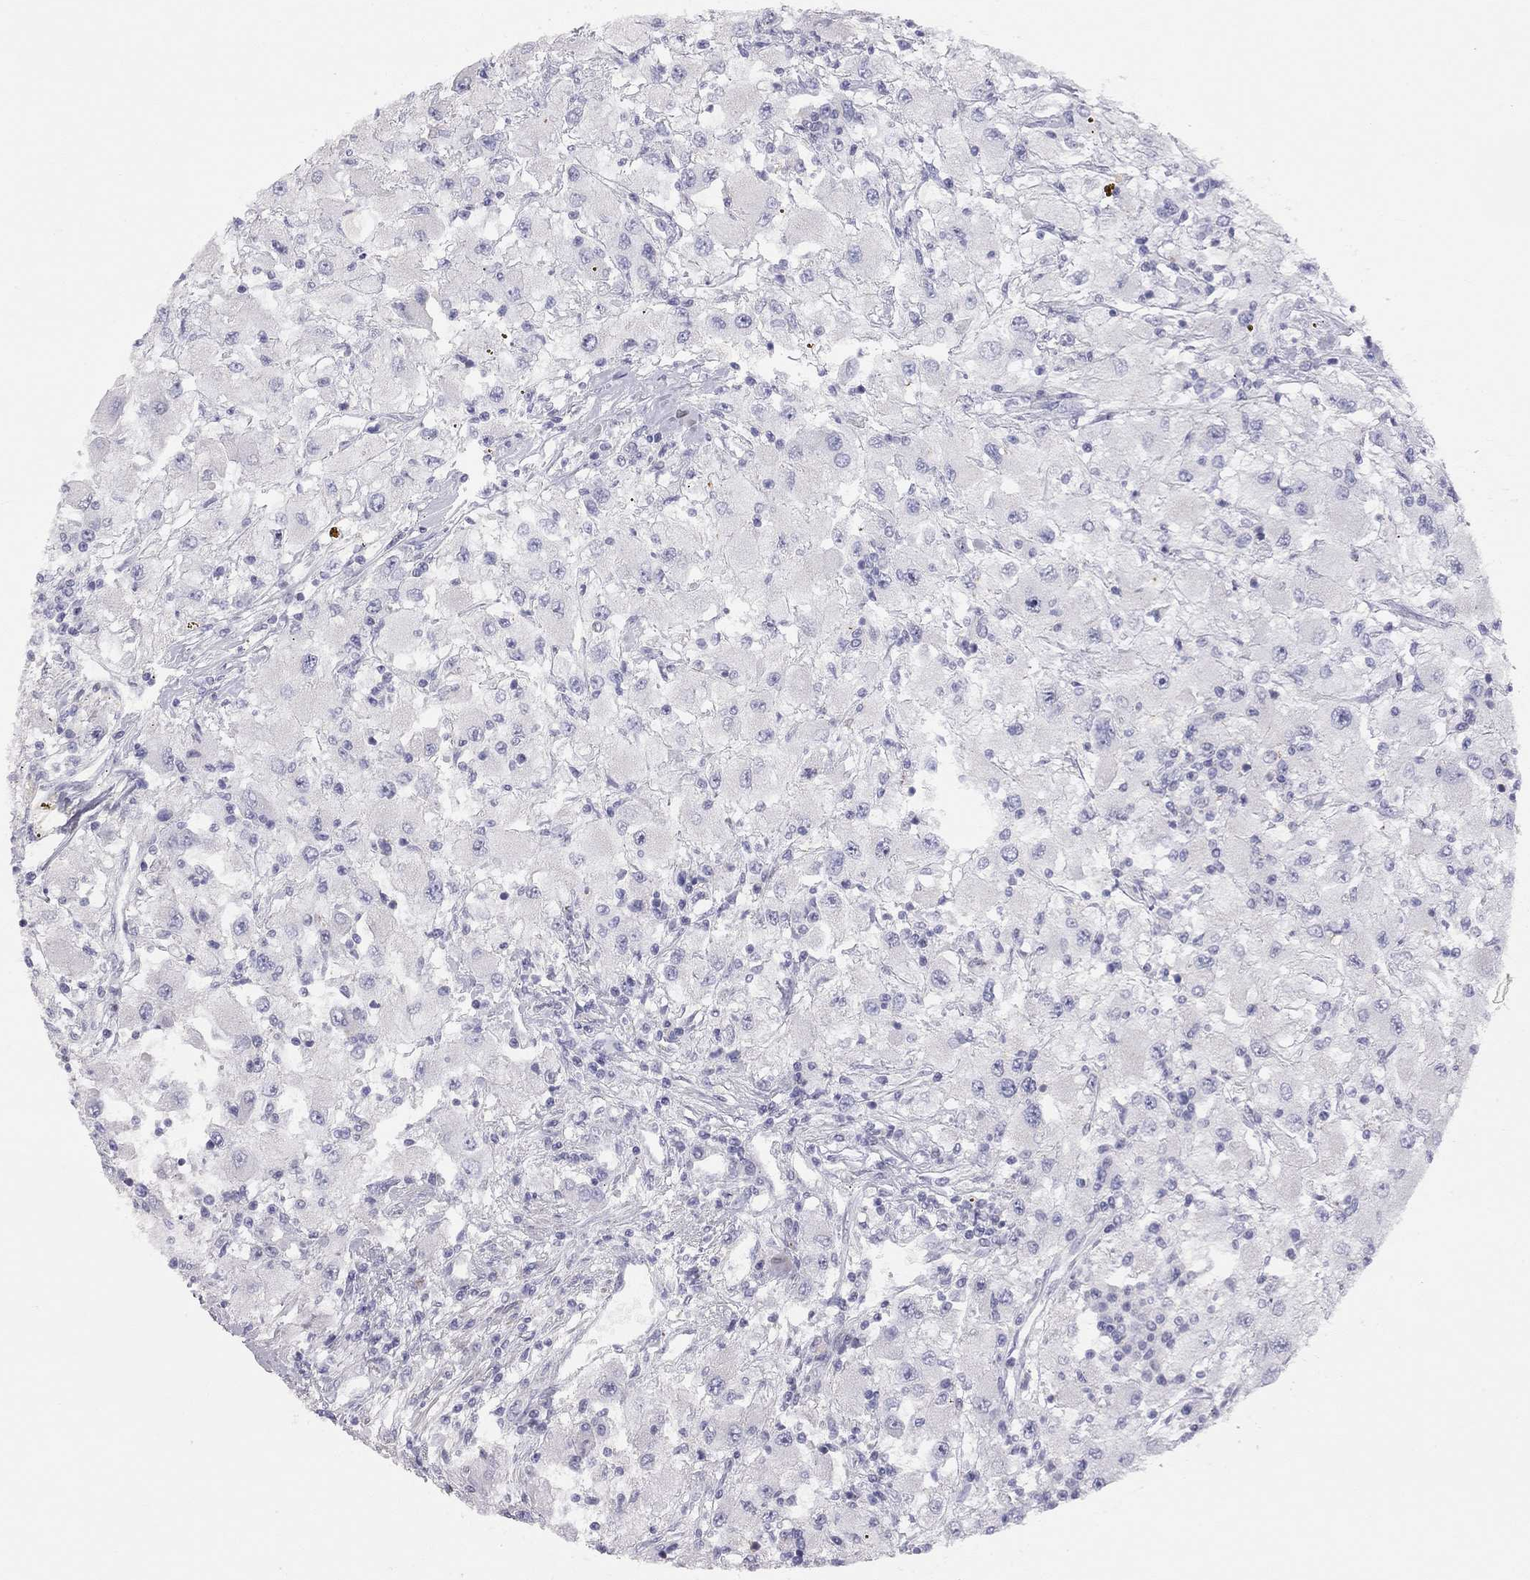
{"staining": {"intensity": "negative", "quantity": "none", "location": "none"}, "tissue": "renal cancer", "cell_type": "Tumor cells", "image_type": "cancer", "snomed": [{"axis": "morphology", "description": "Adenocarcinoma, NOS"}, {"axis": "topography", "description": "Kidney"}], "caption": "Photomicrograph shows no protein positivity in tumor cells of adenocarcinoma (renal) tissue.", "gene": "ADCYAP1", "patient": {"sex": "female", "age": 67}}